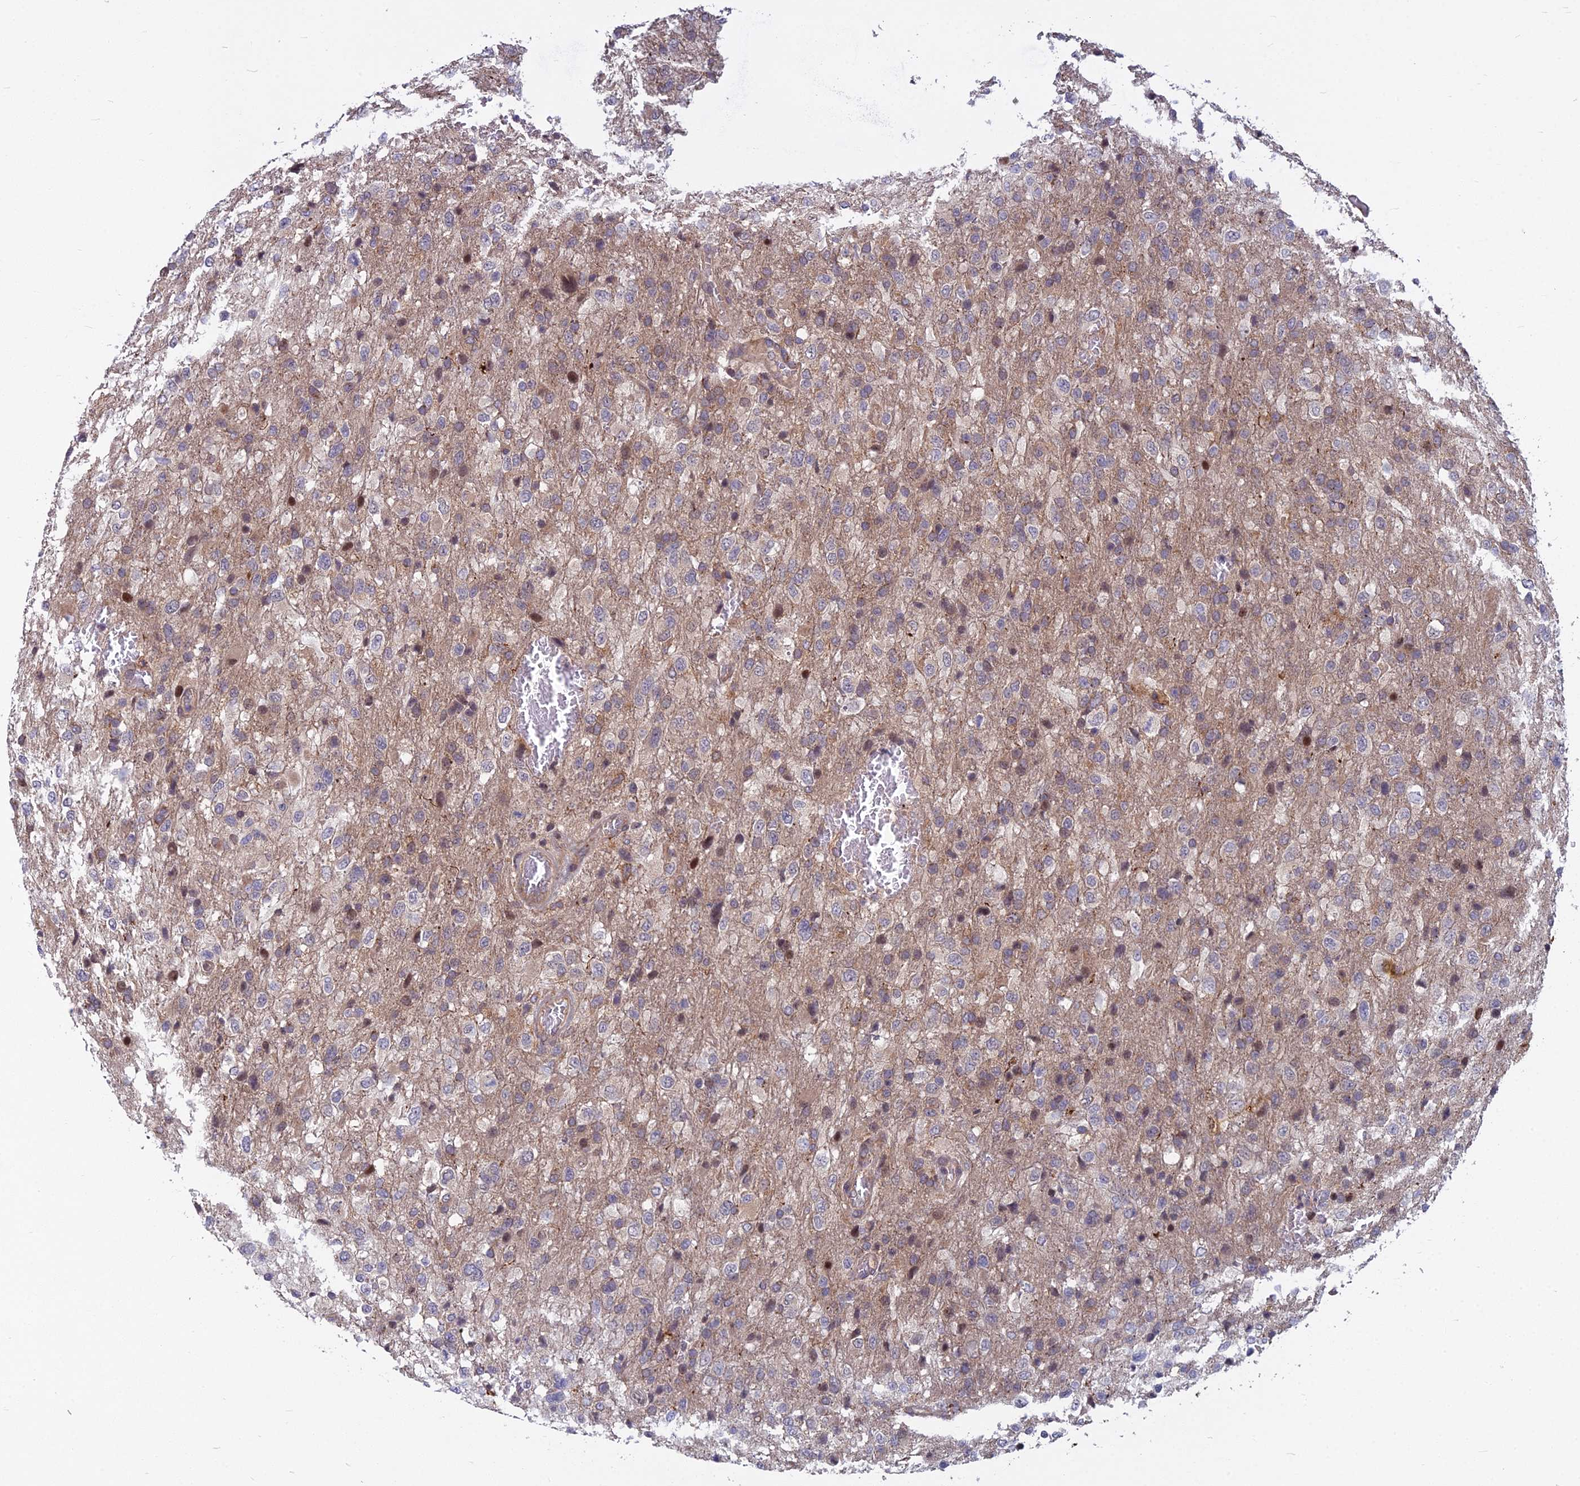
{"staining": {"intensity": "weak", "quantity": "<25%", "location": "cytoplasmic/membranous"}, "tissue": "glioma", "cell_type": "Tumor cells", "image_type": "cancer", "snomed": [{"axis": "morphology", "description": "Glioma, malignant, High grade"}, {"axis": "topography", "description": "Brain"}], "caption": "This is a photomicrograph of immunohistochemistry (IHC) staining of glioma, which shows no expression in tumor cells.", "gene": "COMMD2", "patient": {"sex": "female", "age": 74}}